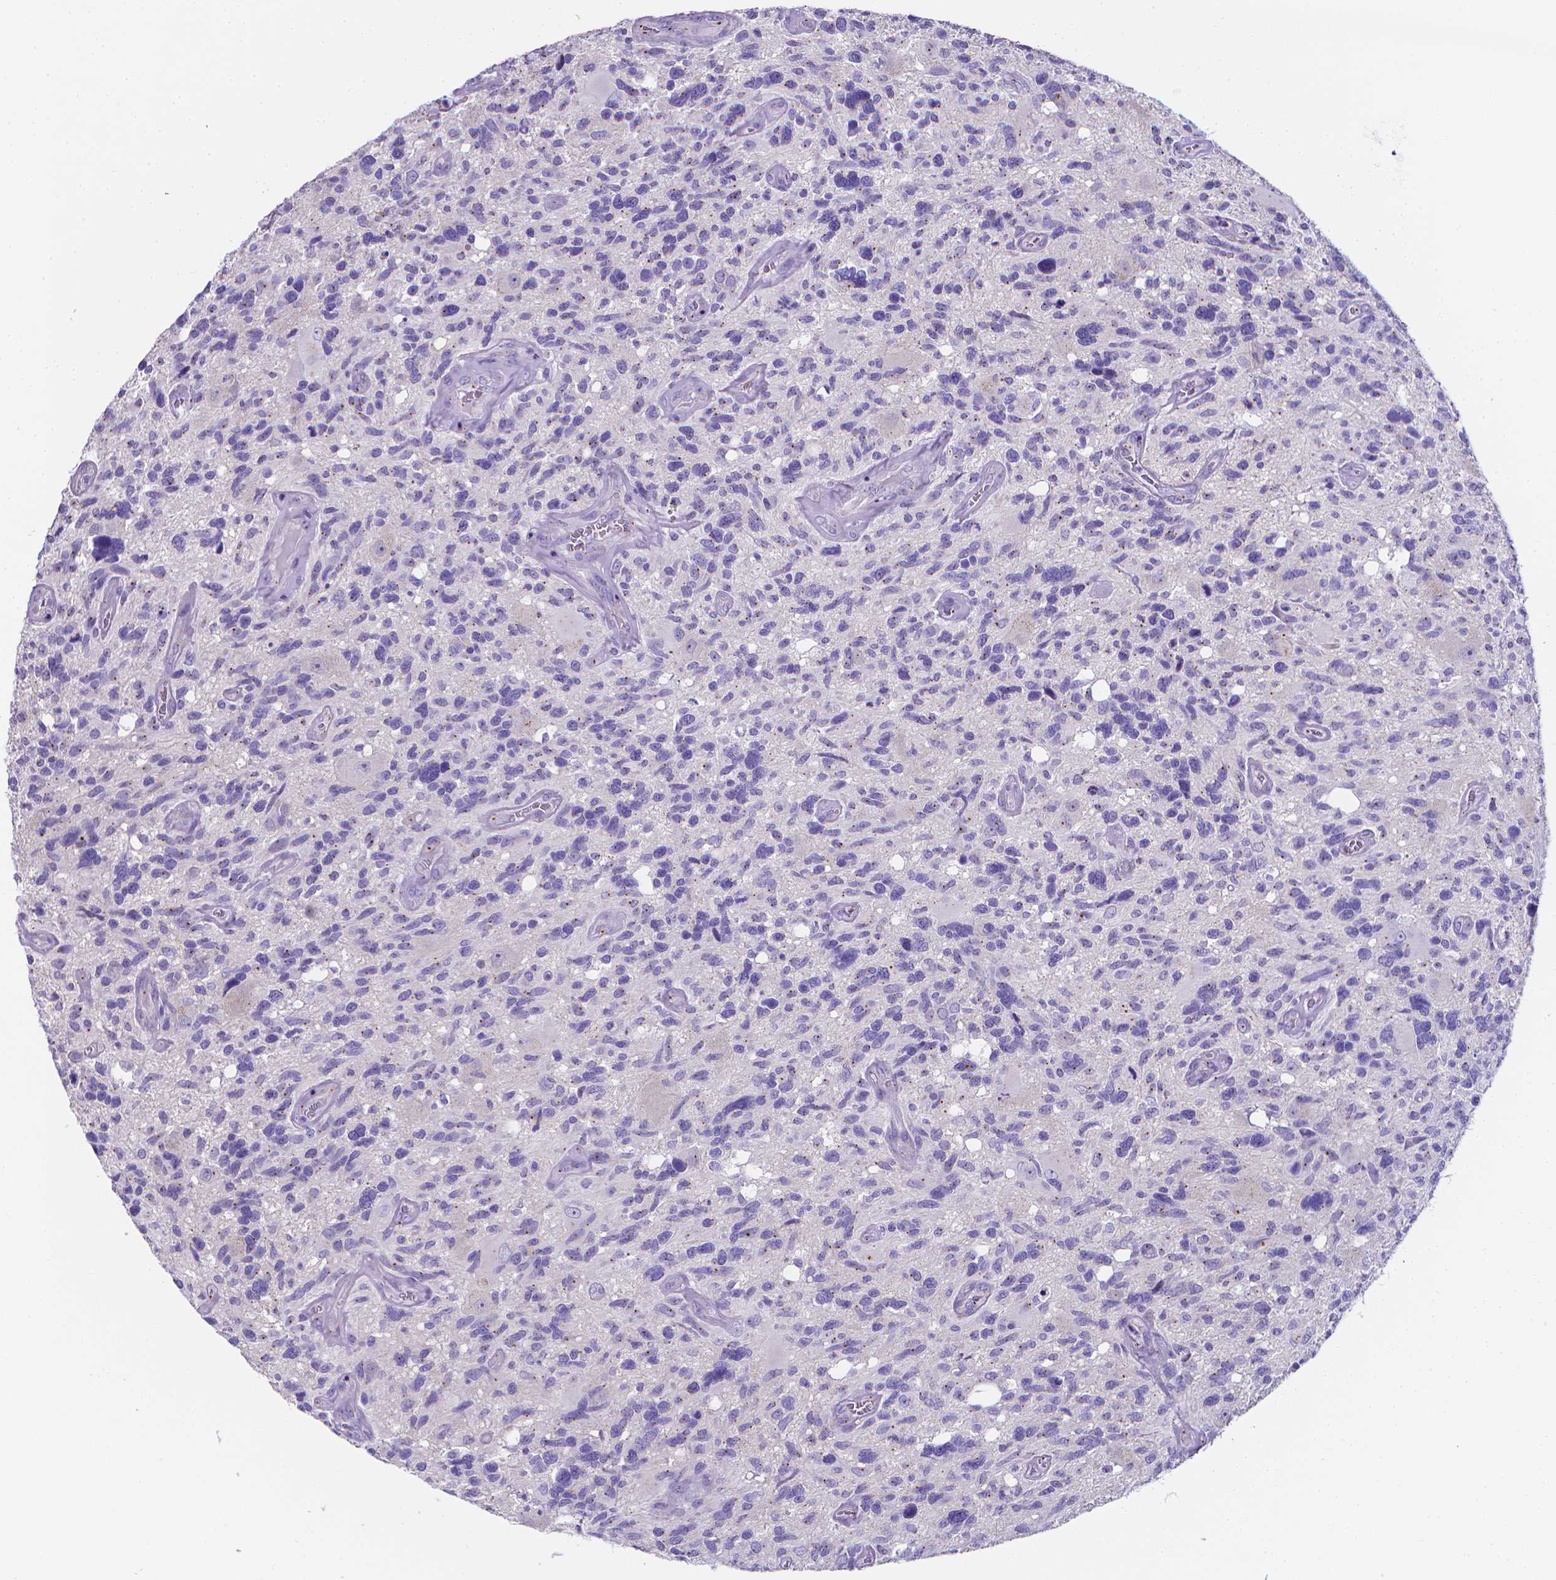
{"staining": {"intensity": "negative", "quantity": "none", "location": "none"}, "tissue": "glioma", "cell_type": "Tumor cells", "image_type": "cancer", "snomed": [{"axis": "morphology", "description": "Glioma, malignant, High grade"}, {"axis": "topography", "description": "Brain"}], "caption": "Glioma was stained to show a protein in brown. There is no significant positivity in tumor cells.", "gene": "LRRC73", "patient": {"sex": "male", "age": 49}}